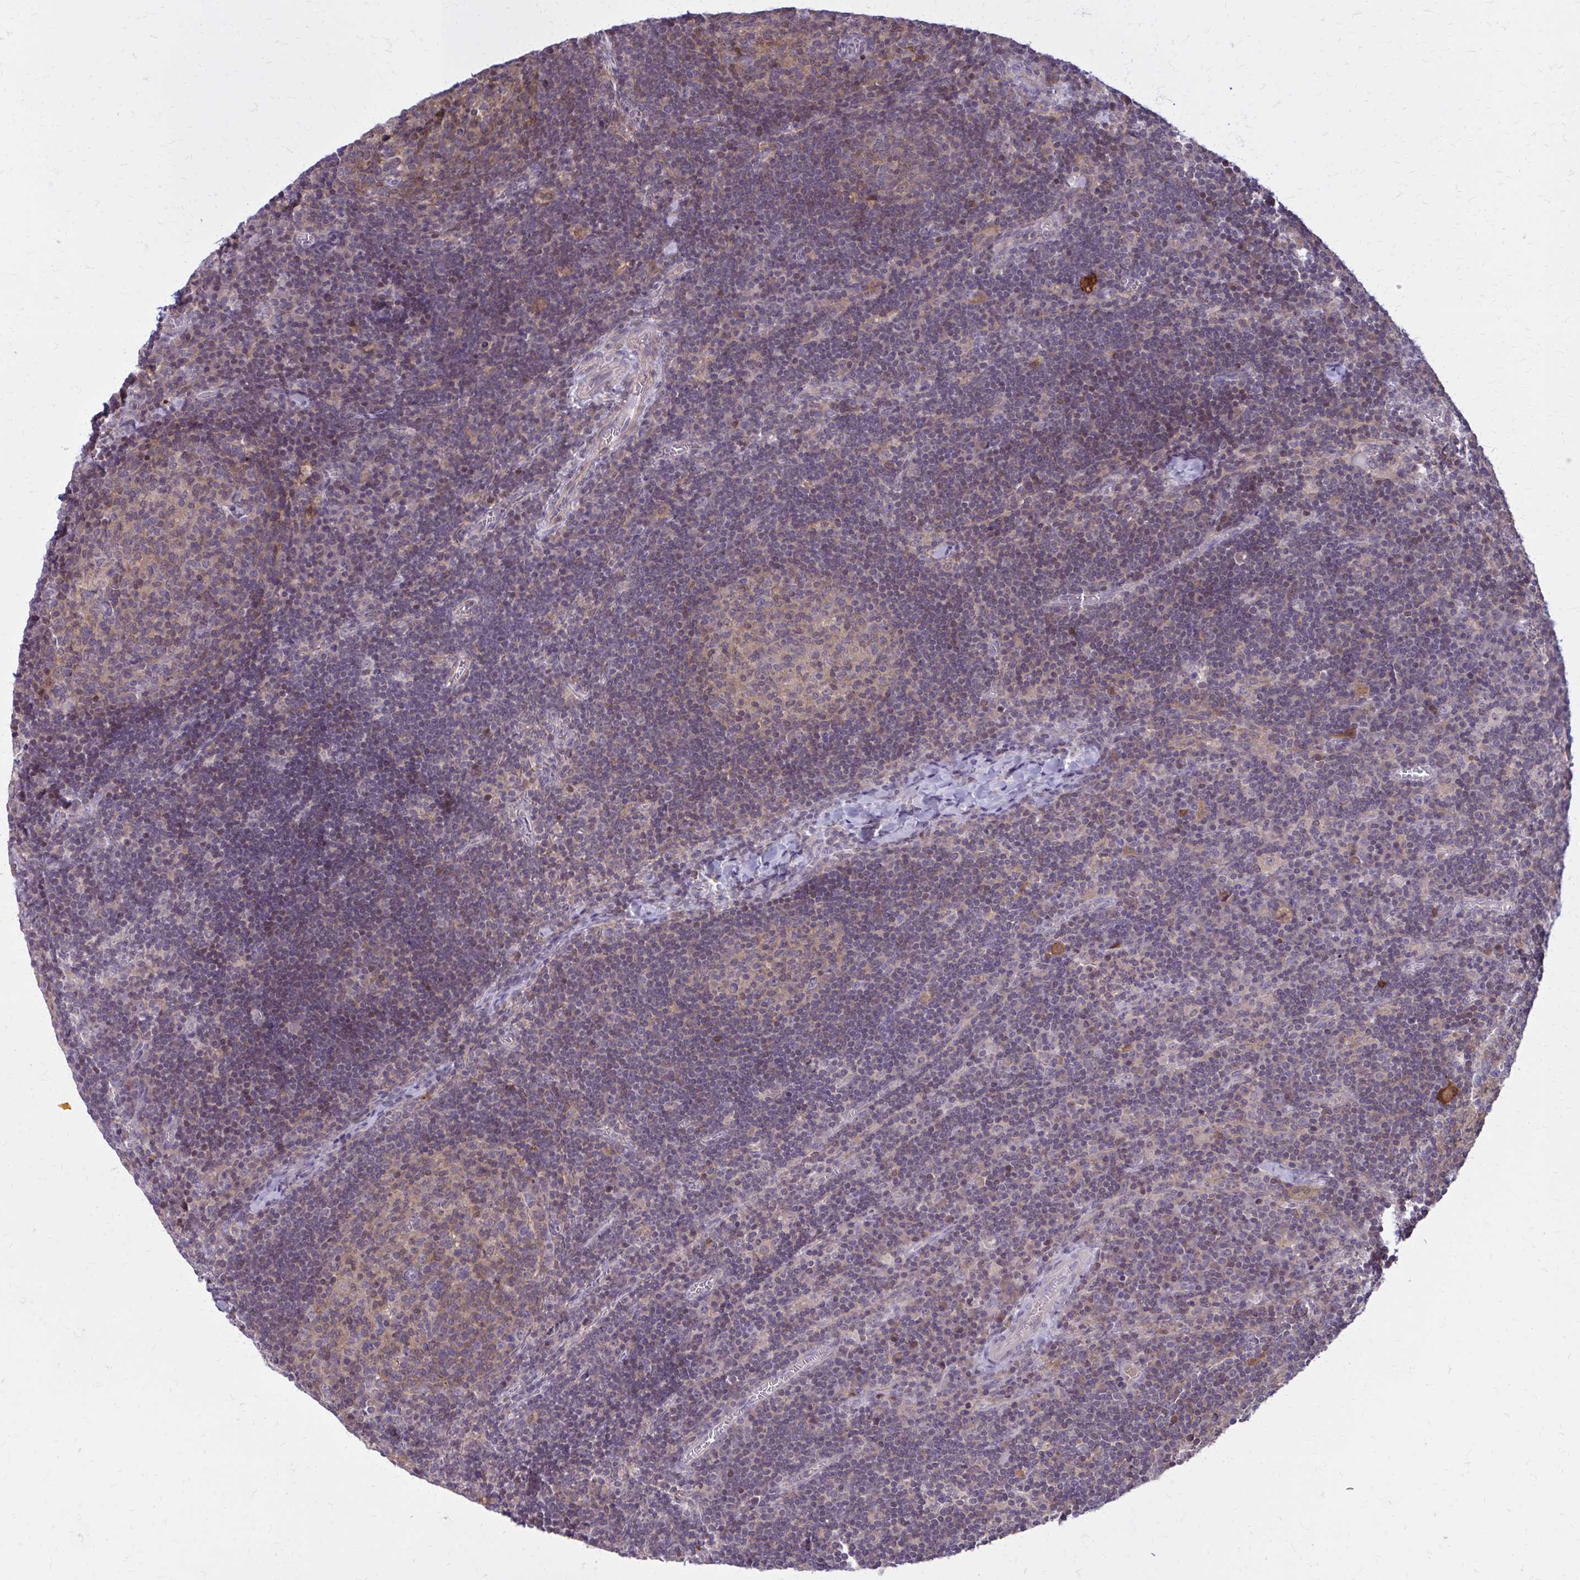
{"staining": {"intensity": "moderate", "quantity": "25%-75%", "location": "cytoplasmic/membranous"}, "tissue": "lymph node", "cell_type": "Germinal center cells", "image_type": "normal", "snomed": [{"axis": "morphology", "description": "Normal tissue, NOS"}, {"axis": "topography", "description": "Lymph node"}], "caption": "The micrograph demonstrates staining of normal lymph node, revealing moderate cytoplasmic/membranous protein positivity (brown color) within germinal center cells. Nuclei are stained in blue.", "gene": "DBI", "patient": {"sex": "male", "age": 67}}